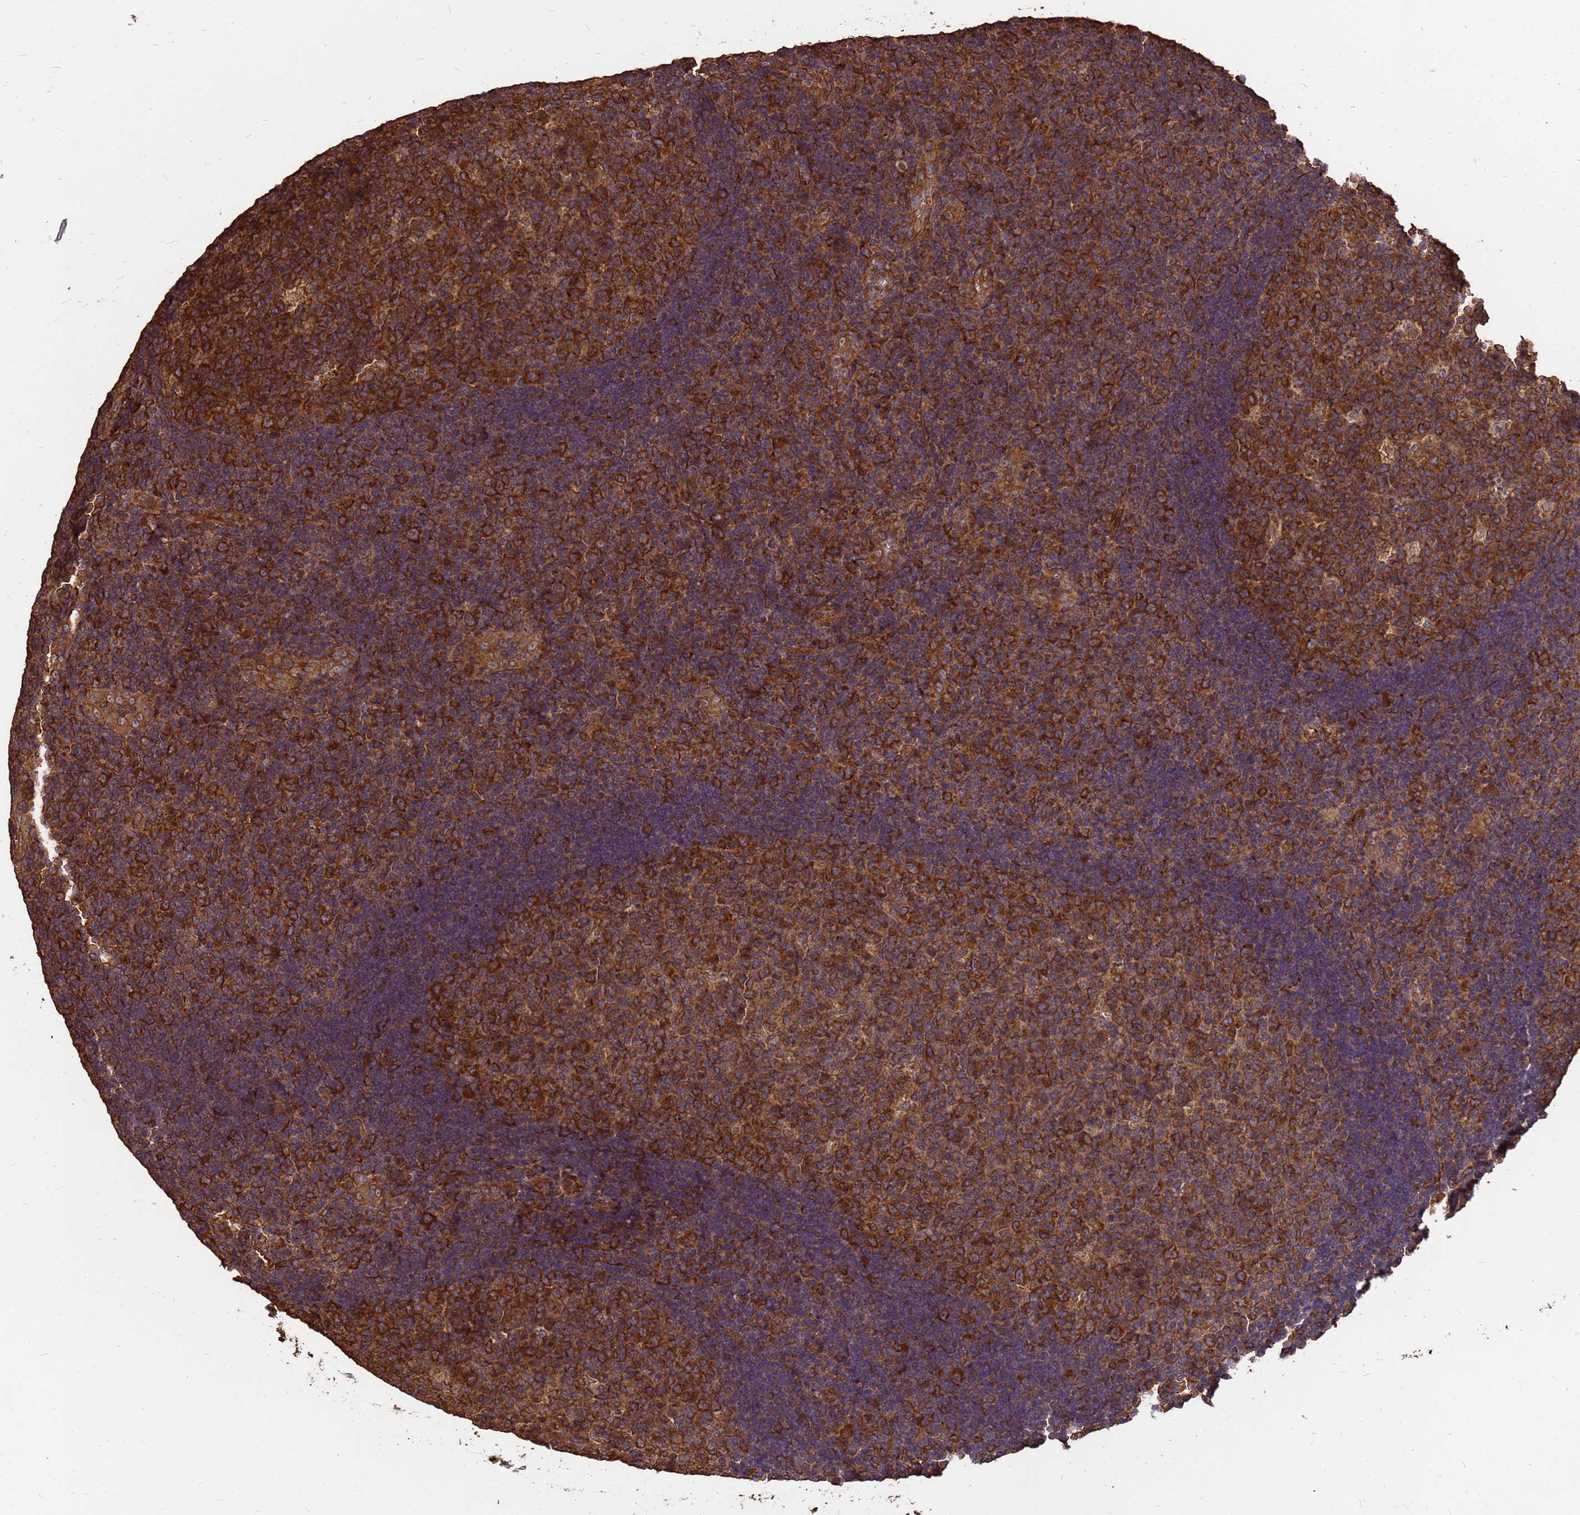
{"staining": {"intensity": "strong", "quantity": ">75%", "location": "cytoplasmic/membranous"}, "tissue": "tonsil", "cell_type": "Germinal center cells", "image_type": "normal", "snomed": [{"axis": "morphology", "description": "Normal tissue, NOS"}, {"axis": "topography", "description": "Tonsil"}], "caption": "Human tonsil stained for a protein (brown) displays strong cytoplasmic/membranous positive positivity in approximately >75% of germinal center cells.", "gene": "ZNF618", "patient": {"sex": "male", "age": 17}}